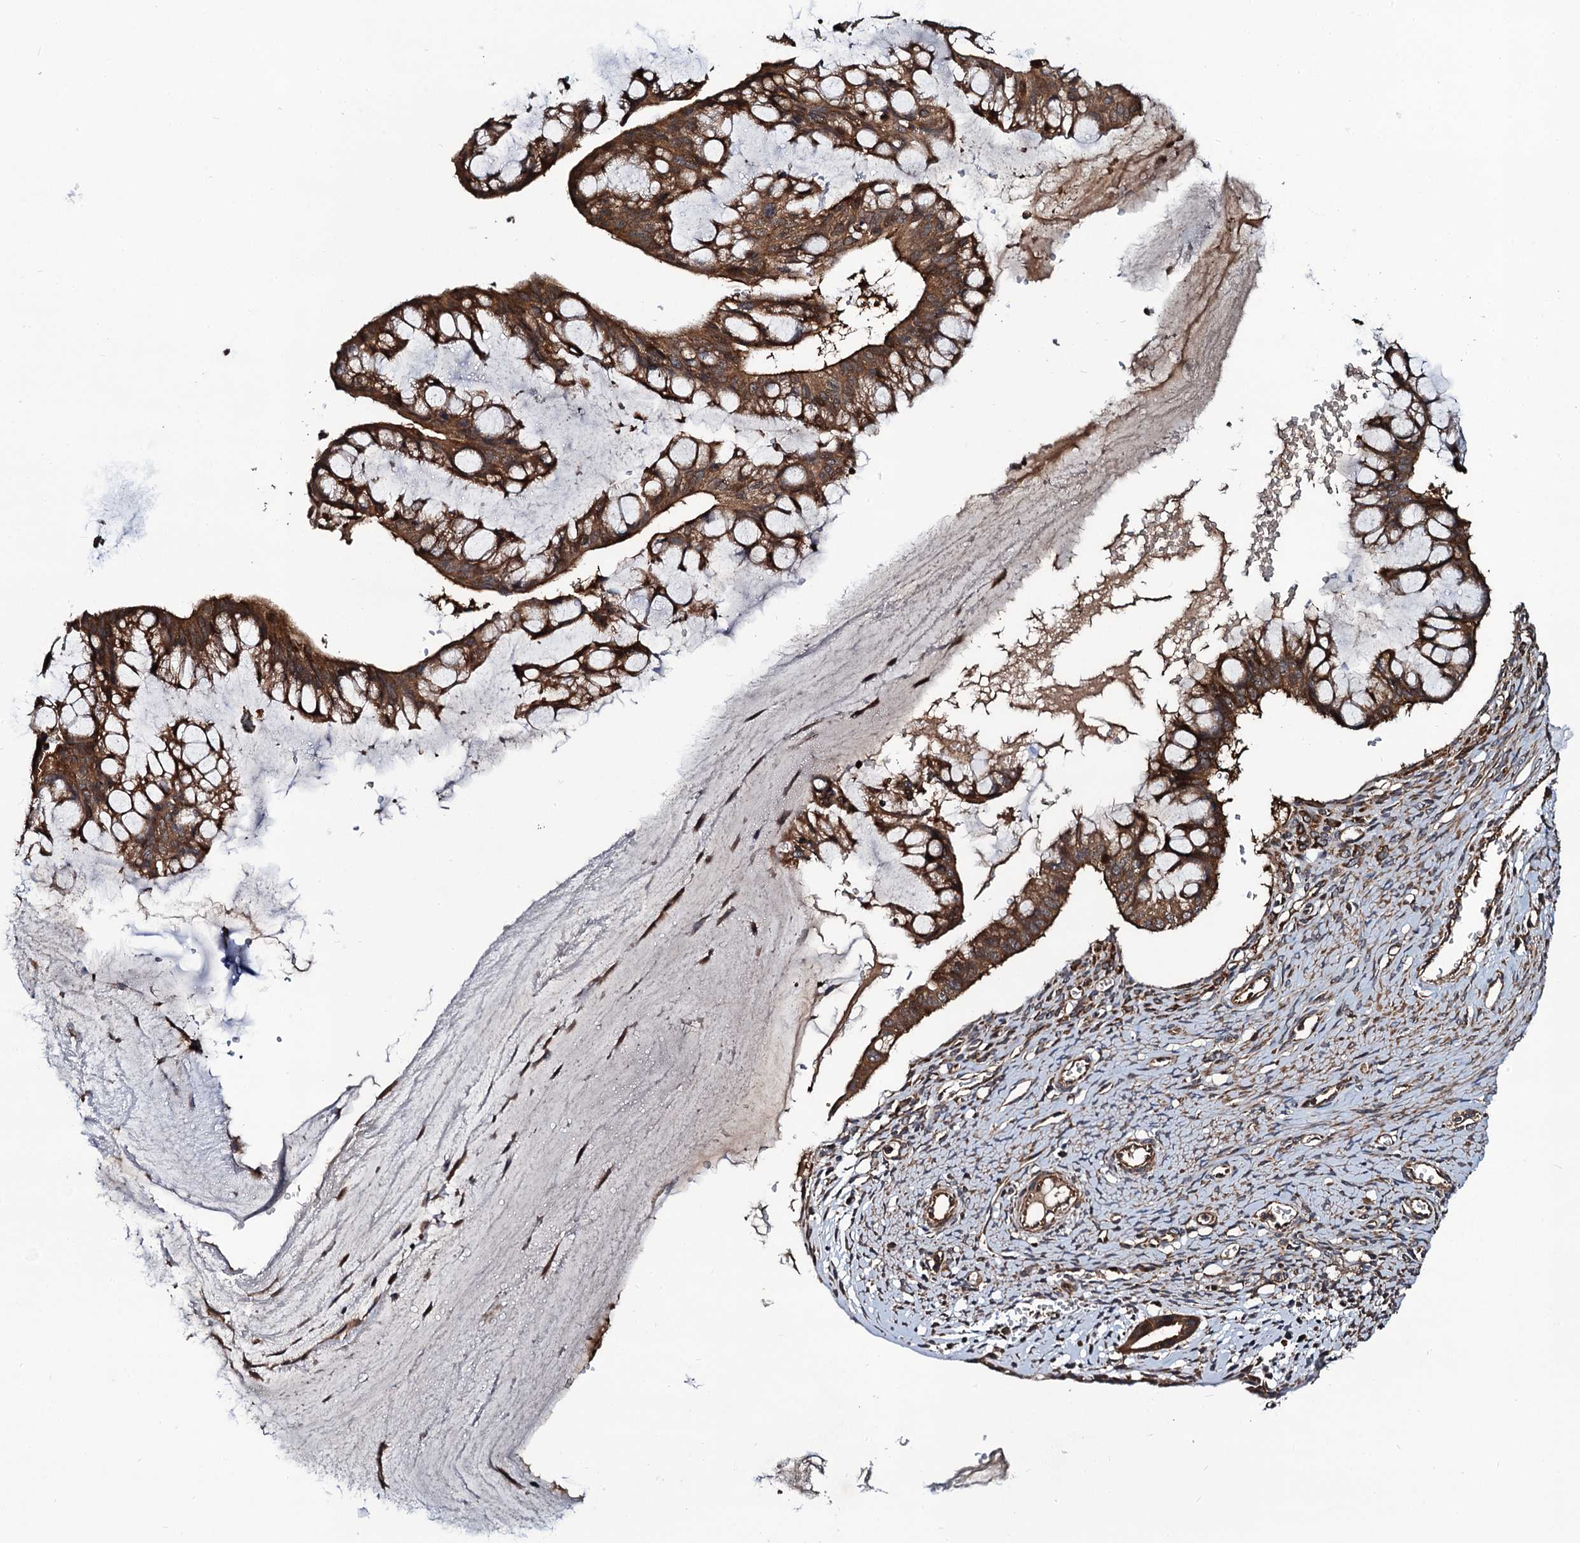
{"staining": {"intensity": "strong", "quantity": ">75%", "location": "cytoplasmic/membranous"}, "tissue": "ovarian cancer", "cell_type": "Tumor cells", "image_type": "cancer", "snomed": [{"axis": "morphology", "description": "Cystadenocarcinoma, mucinous, NOS"}, {"axis": "topography", "description": "Ovary"}], "caption": "DAB immunohistochemical staining of ovarian cancer (mucinous cystadenocarcinoma) displays strong cytoplasmic/membranous protein expression in about >75% of tumor cells.", "gene": "NEK1", "patient": {"sex": "female", "age": 73}}